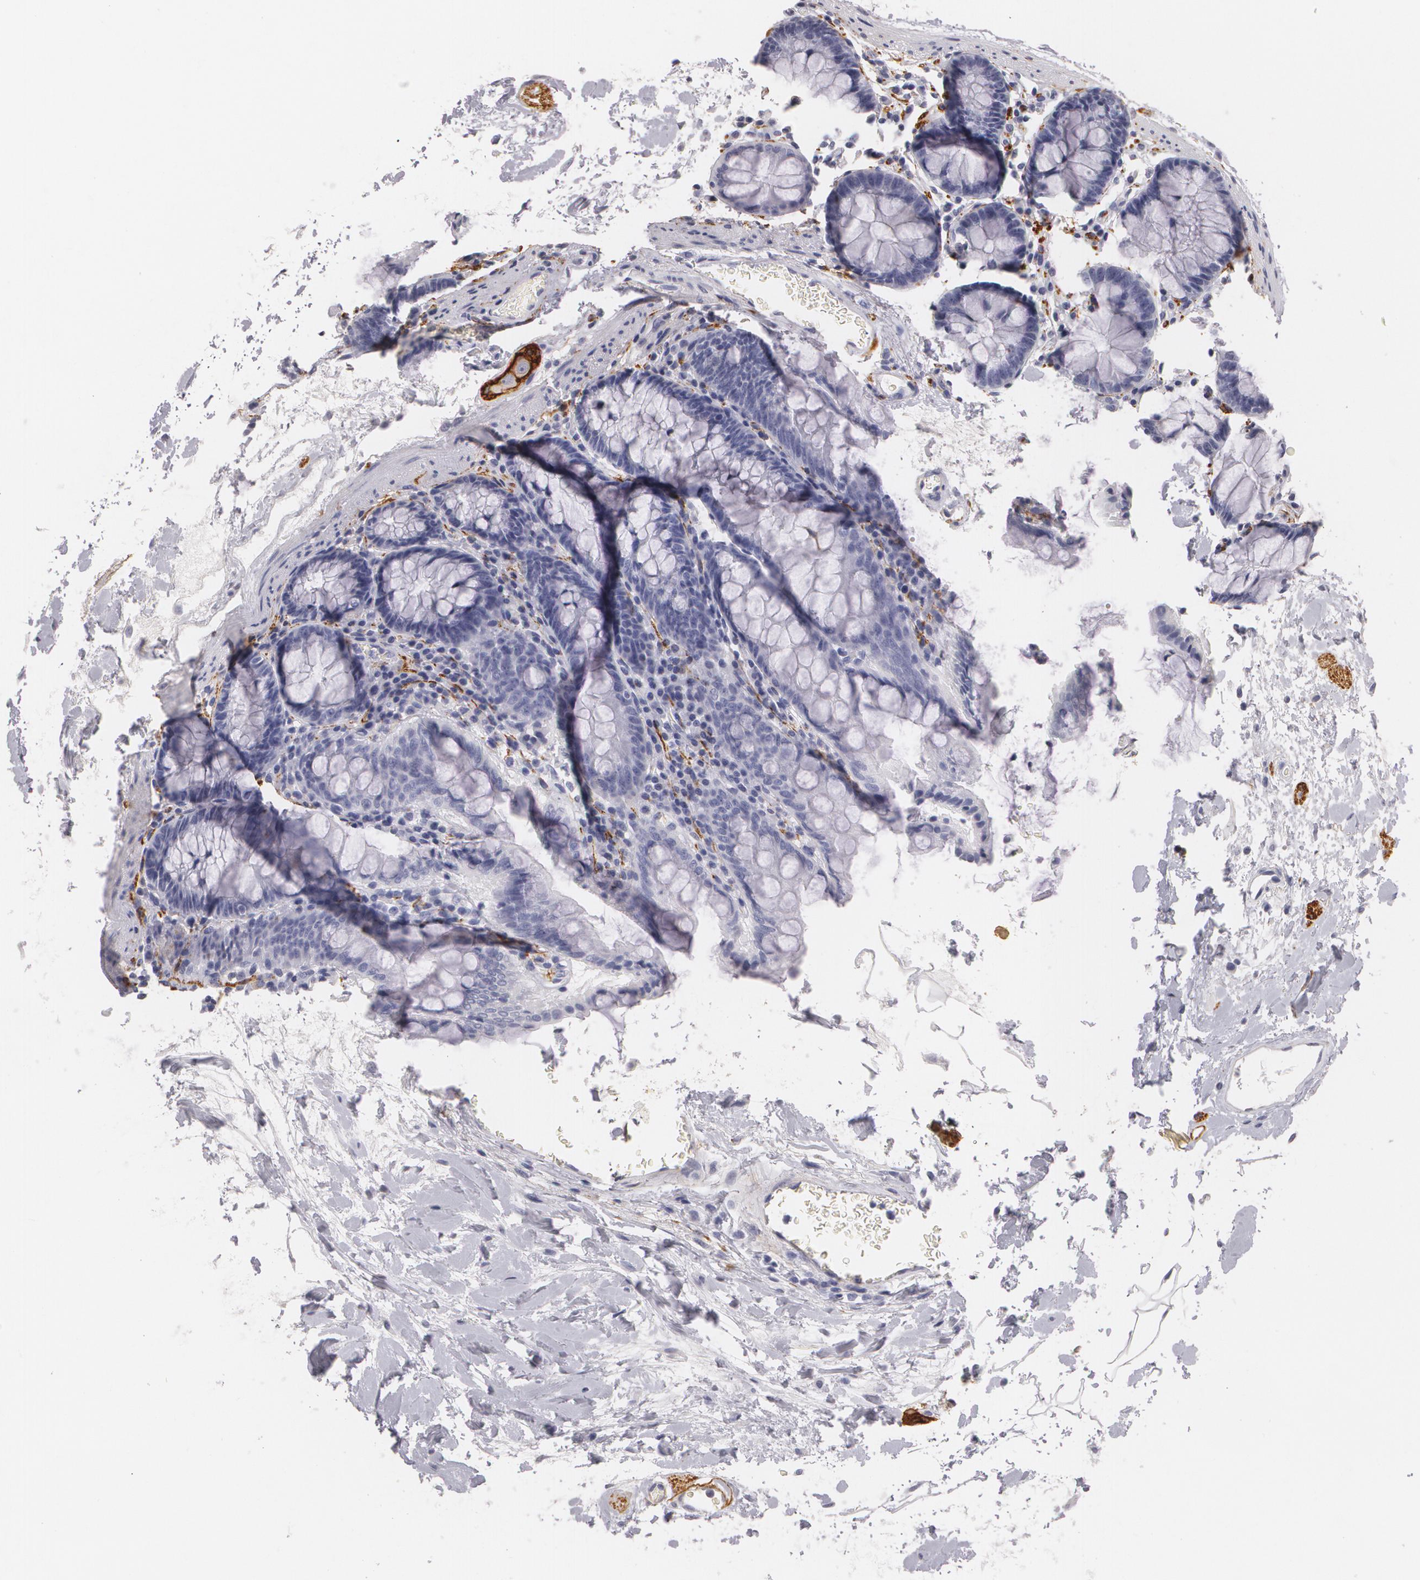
{"staining": {"intensity": "negative", "quantity": "none", "location": "none"}, "tissue": "colon", "cell_type": "Endothelial cells", "image_type": "normal", "snomed": [{"axis": "morphology", "description": "Normal tissue, NOS"}, {"axis": "morphology", "description": "Adenocarcinoma, NOS"}, {"axis": "topography", "description": "Colon"}], "caption": "Immunohistochemistry (IHC) image of normal colon stained for a protein (brown), which displays no expression in endothelial cells.", "gene": "NGFR", "patient": {"sex": "male", "age": 76}}